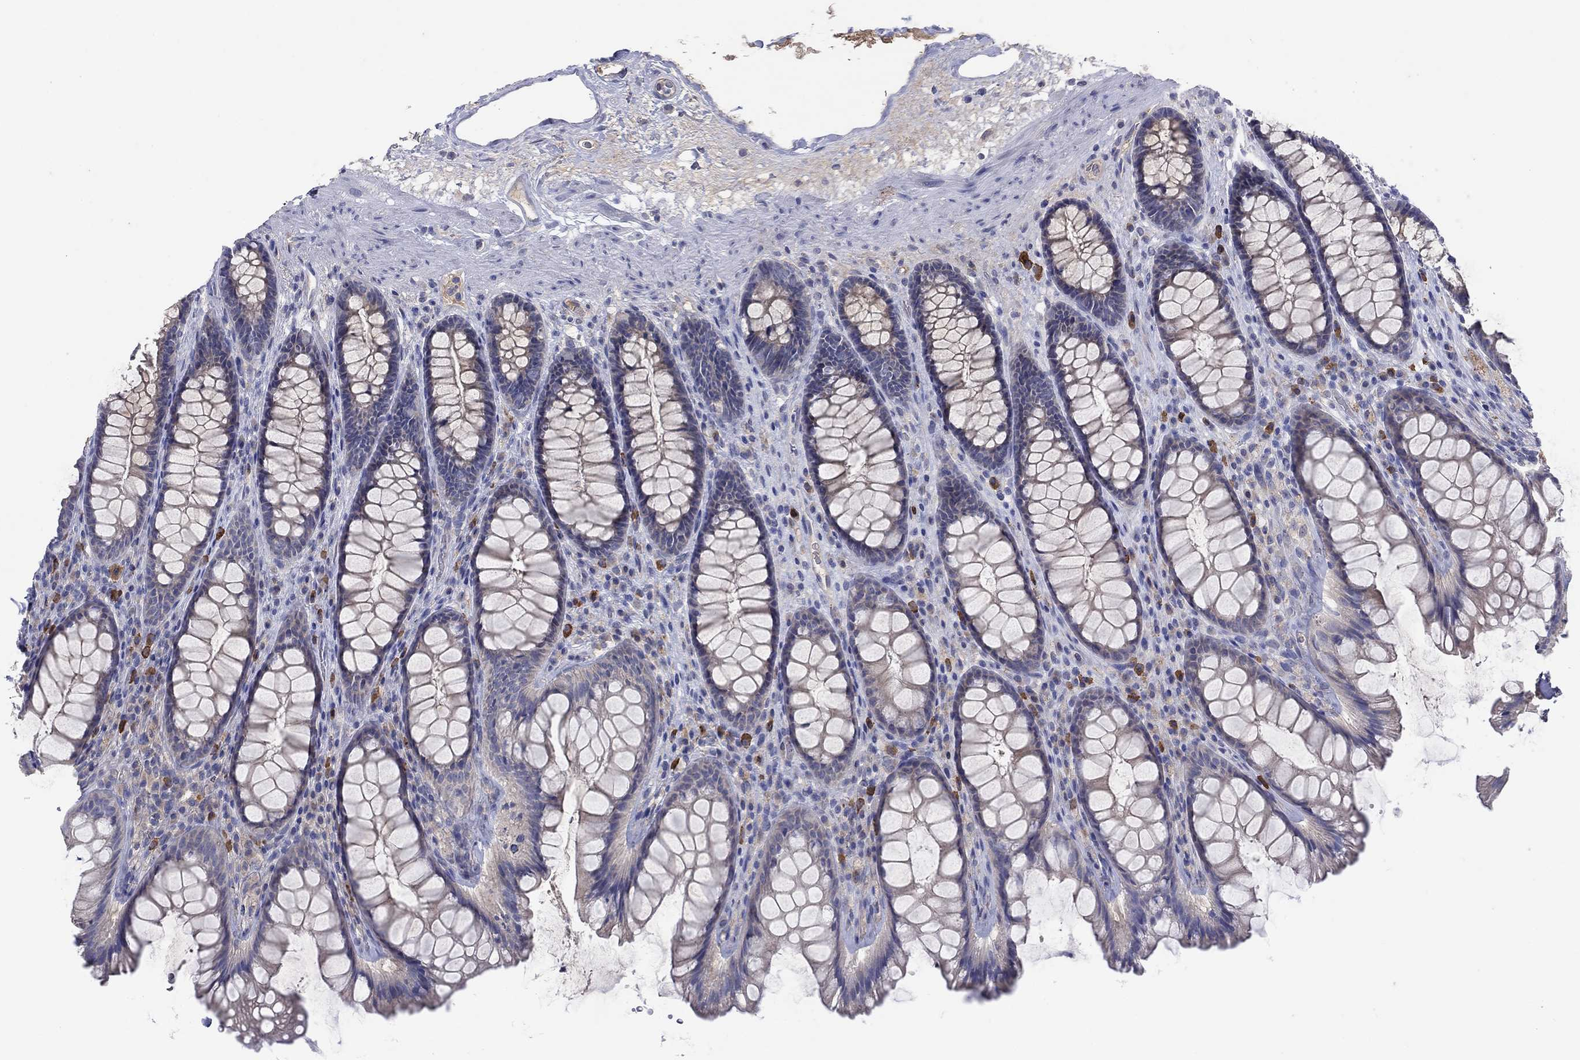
{"staining": {"intensity": "negative", "quantity": "none", "location": "none"}, "tissue": "rectum", "cell_type": "Glandular cells", "image_type": "normal", "snomed": [{"axis": "morphology", "description": "Normal tissue, NOS"}, {"axis": "topography", "description": "Rectum"}], "caption": "IHC photomicrograph of unremarkable rectum: rectum stained with DAB demonstrates no significant protein positivity in glandular cells. The staining was performed using DAB (3,3'-diaminobenzidine) to visualize the protein expression in brown, while the nuclei were stained in blue with hematoxylin (Magnification: 20x).", "gene": "PLCL2", "patient": {"sex": "male", "age": 72}}